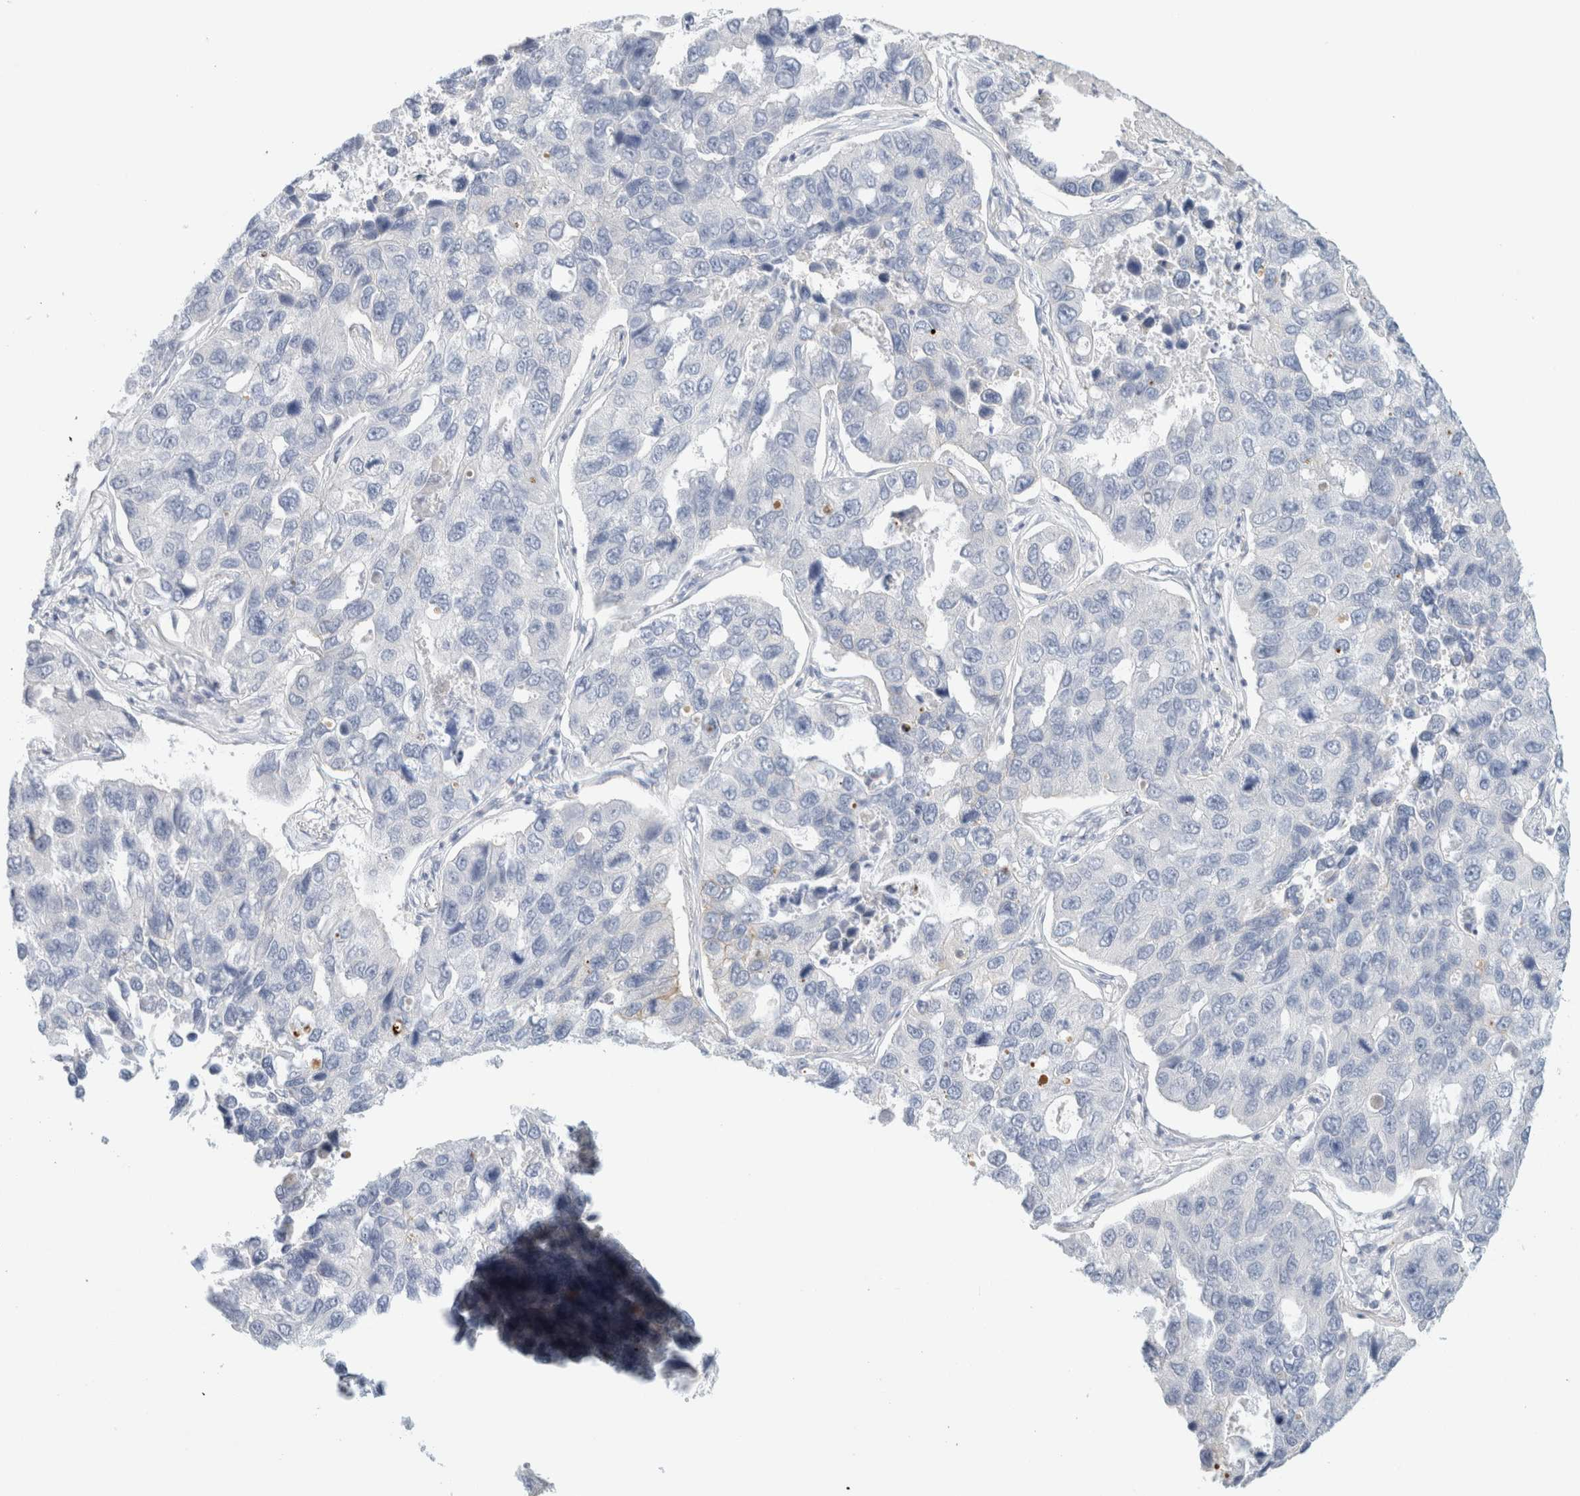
{"staining": {"intensity": "negative", "quantity": "none", "location": "none"}, "tissue": "lung cancer", "cell_type": "Tumor cells", "image_type": "cancer", "snomed": [{"axis": "morphology", "description": "Adenocarcinoma, NOS"}, {"axis": "topography", "description": "Lung"}], "caption": "An immunohistochemistry (IHC) histopathology image of lung cancer is shown. There is no staining in tumor cells of lung cancer.", "gene": "HEXD", "patient": {"sex": "male", "age": 64}}